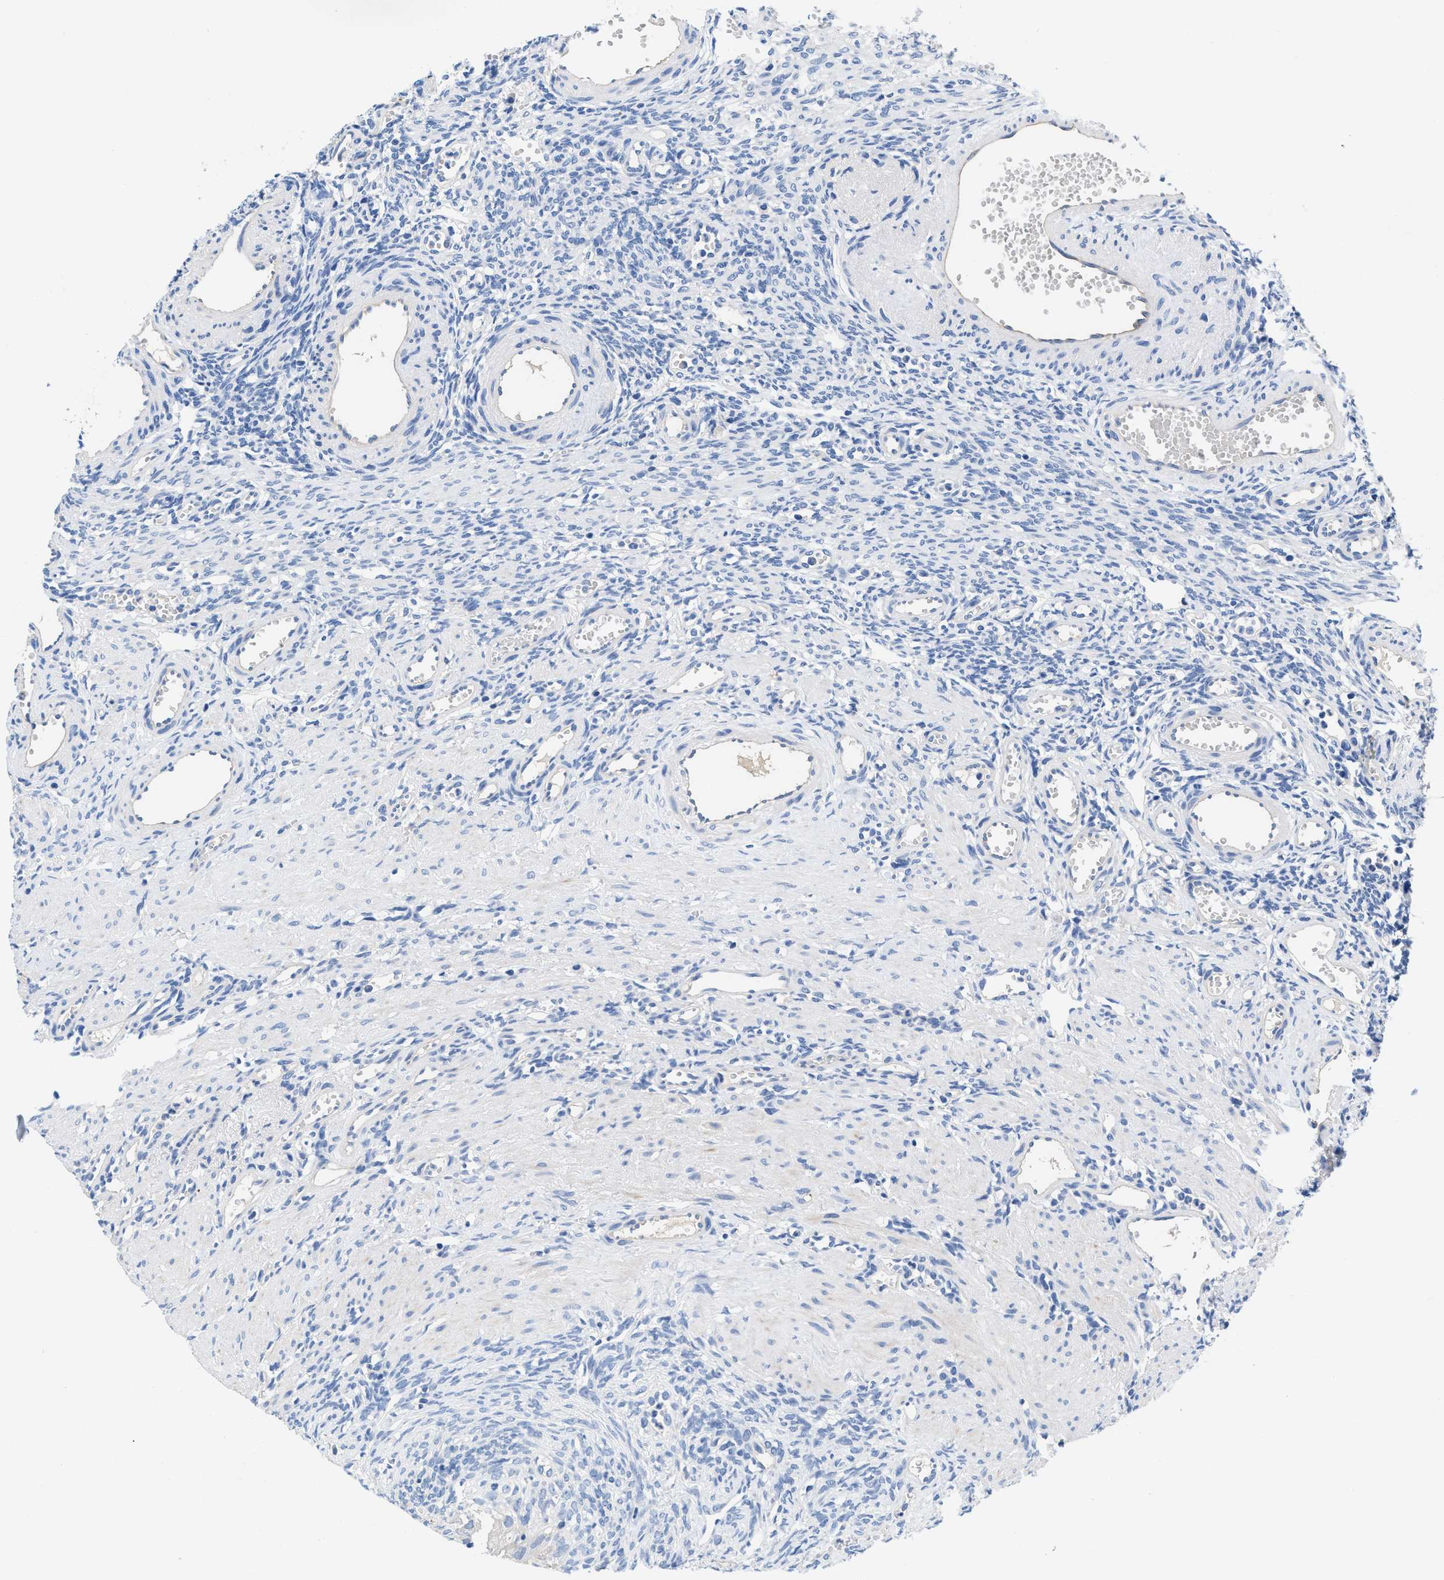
{"staining": {"intensity": "negative", "quantity": "none", "location": "none"}, "tissue": "ovary", "cell_type": "Follicle cells", "image_type": "normal", "snomed": [{"axis": "morphology", "description": "Normal tissue, NOS"}, {"axis": "topography", "description": "Ovary"}], "caption": "A high-resolution micrograph shows immunohistochemistry staining of normal ovary, which reveals no significant staining in follicle cells.", "gene": "SLFN13", "patient": {"sex": "female", "age": 33}}